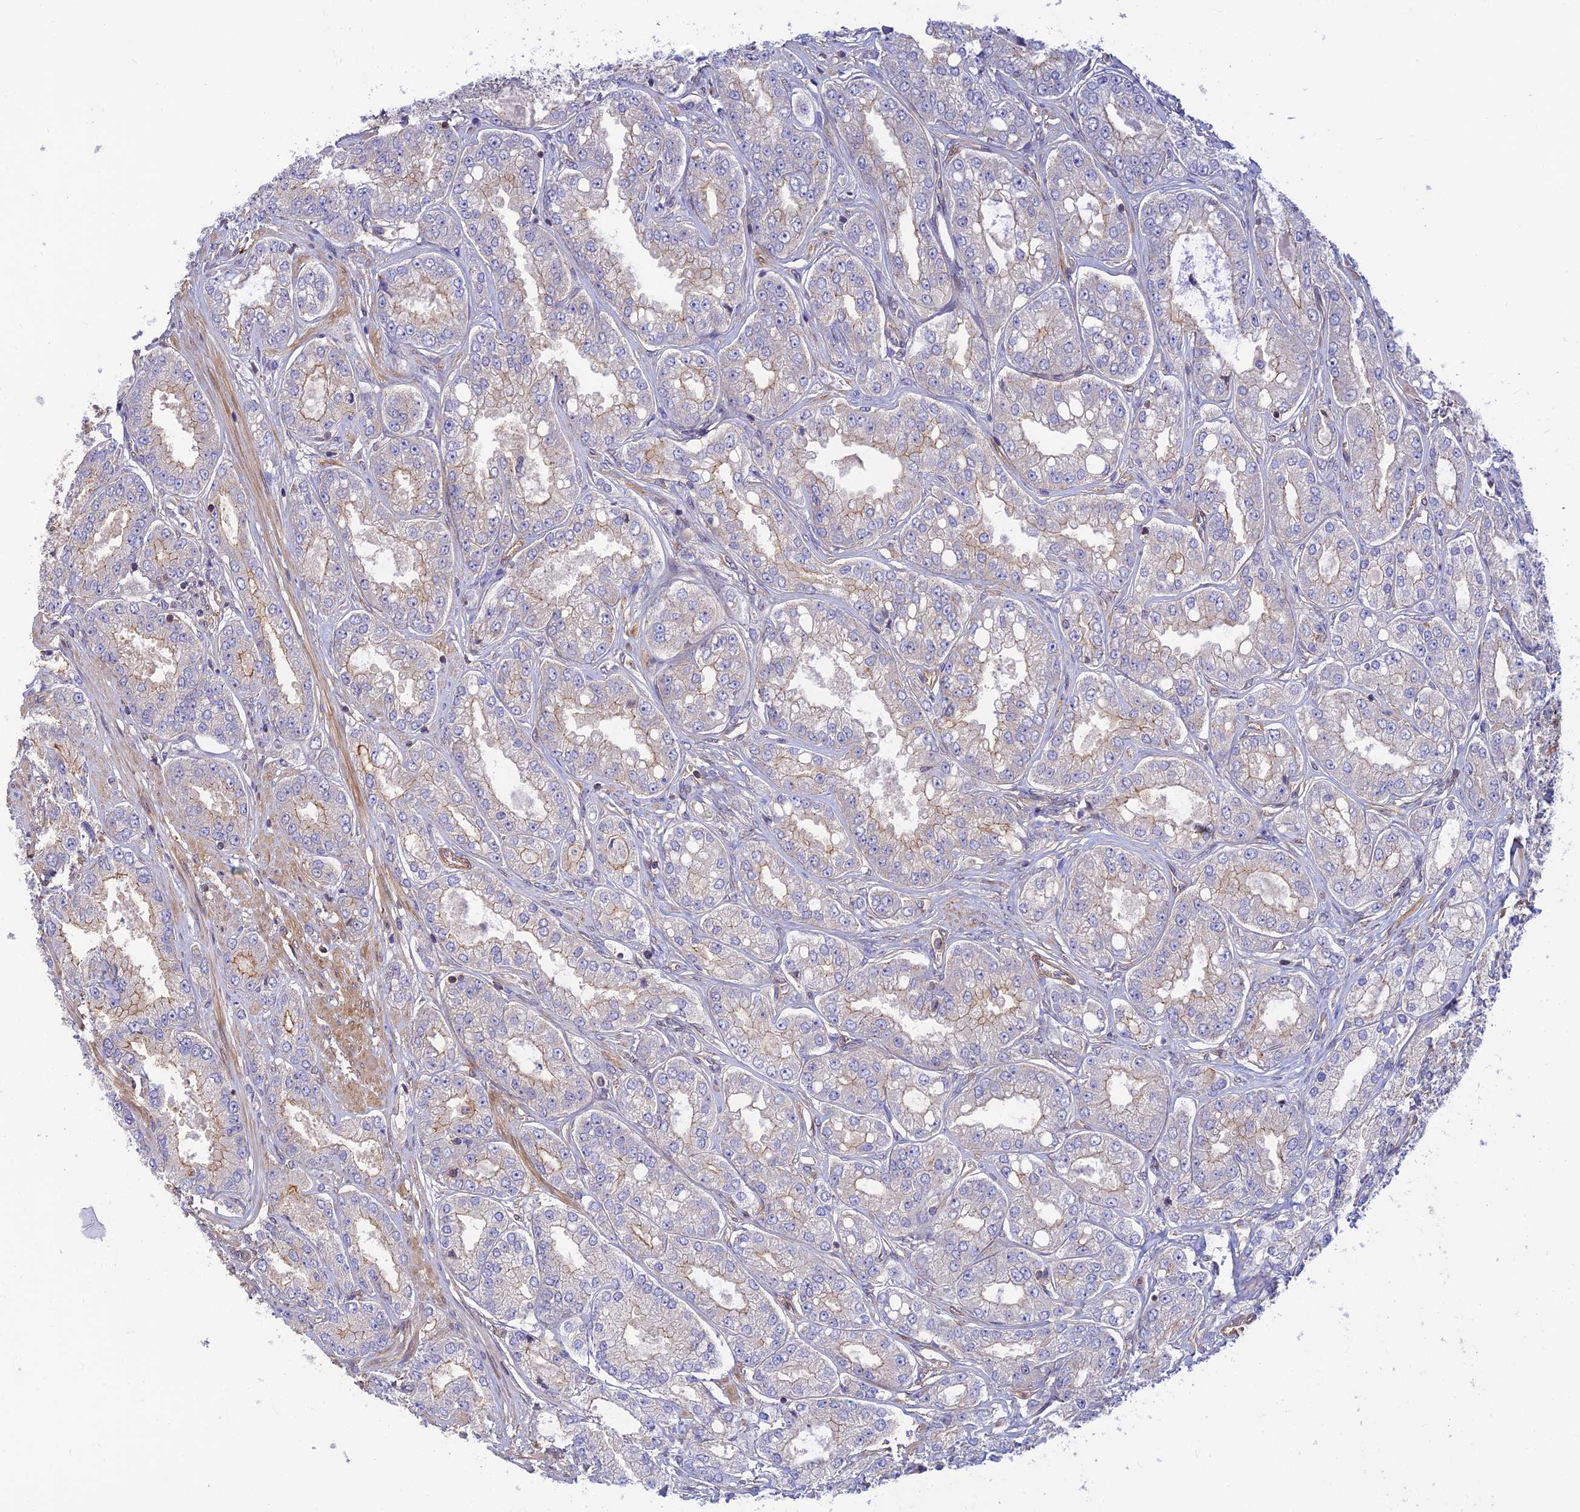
{"staining": {"intensity": "negative", "quantity": "none", "location": "none"}, "tissue": "prostate cancer", "cell_type": "Tumor cells", "image_type": "cancer", "snomed": [{"axis": "morphology", "description": "Adenocarcinoma, High grade"}, {"axis": "topography", "description": "Prostate"}], "caption": "This is a micrograph of immunohistochemistry staining of prostate adenocarcinoma (high-grade), which shows no staining in tumor cells.", "gene": "PPP1R12C", "patient": {"sex": "male", "age": 71}}